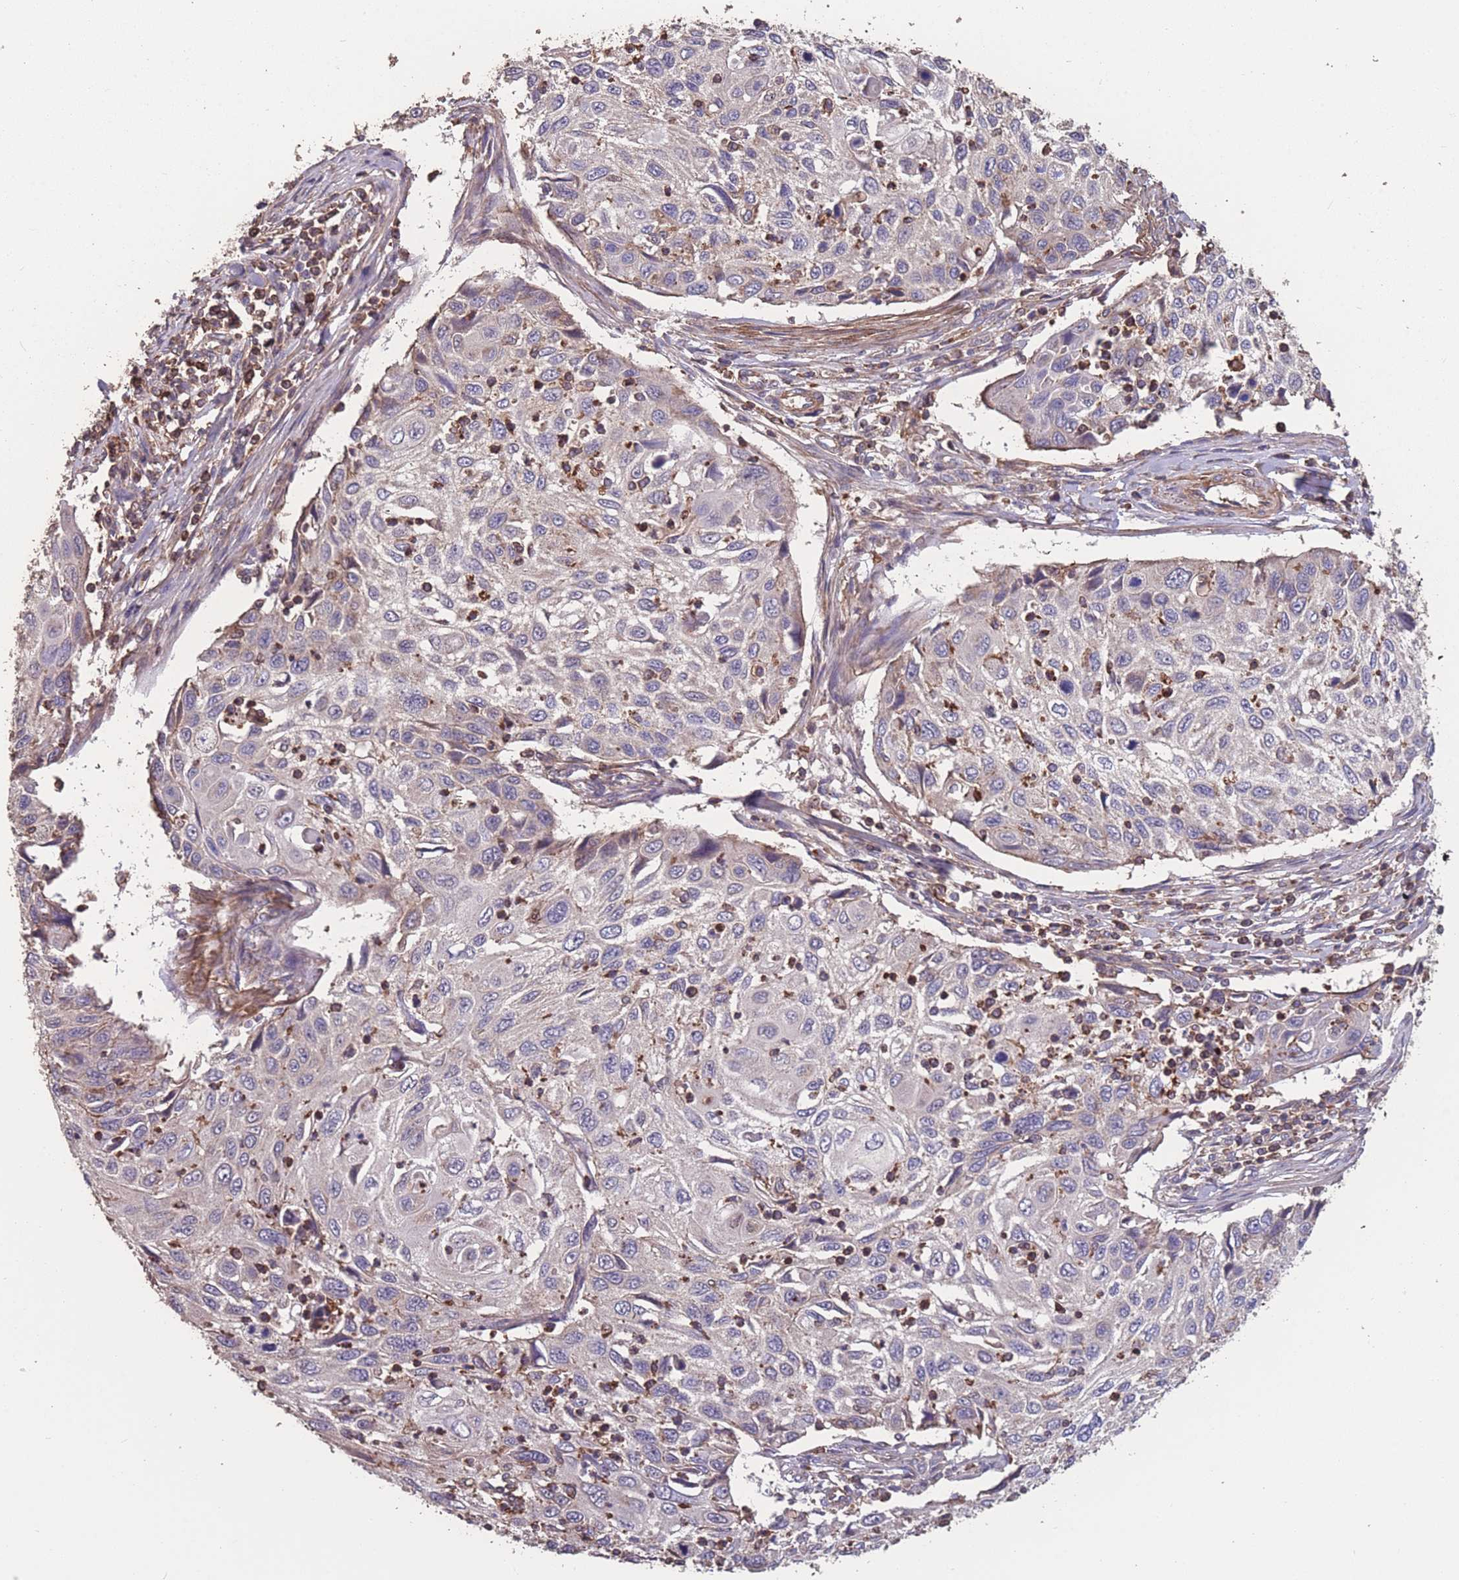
{"staining": {"intensity": "negative", "quantity": "none", "location": "none"}, "tissue": "cervical cancer", "cell_type": "Tumor cells", "image_type": "cancer", "snomed": [{"axis": "morphology", "description": "Squamous cell carcinoma, NOS"}, {"axis": "topography", "description": "Cervix"}], "caption": "Cervical cancer (squamous cell carcinoma) was stained to show a protein in brown. There is no significant positivity in tumor cells.", "gene": "NUDT21", "patient": {"sex": "female", "age": 70}}